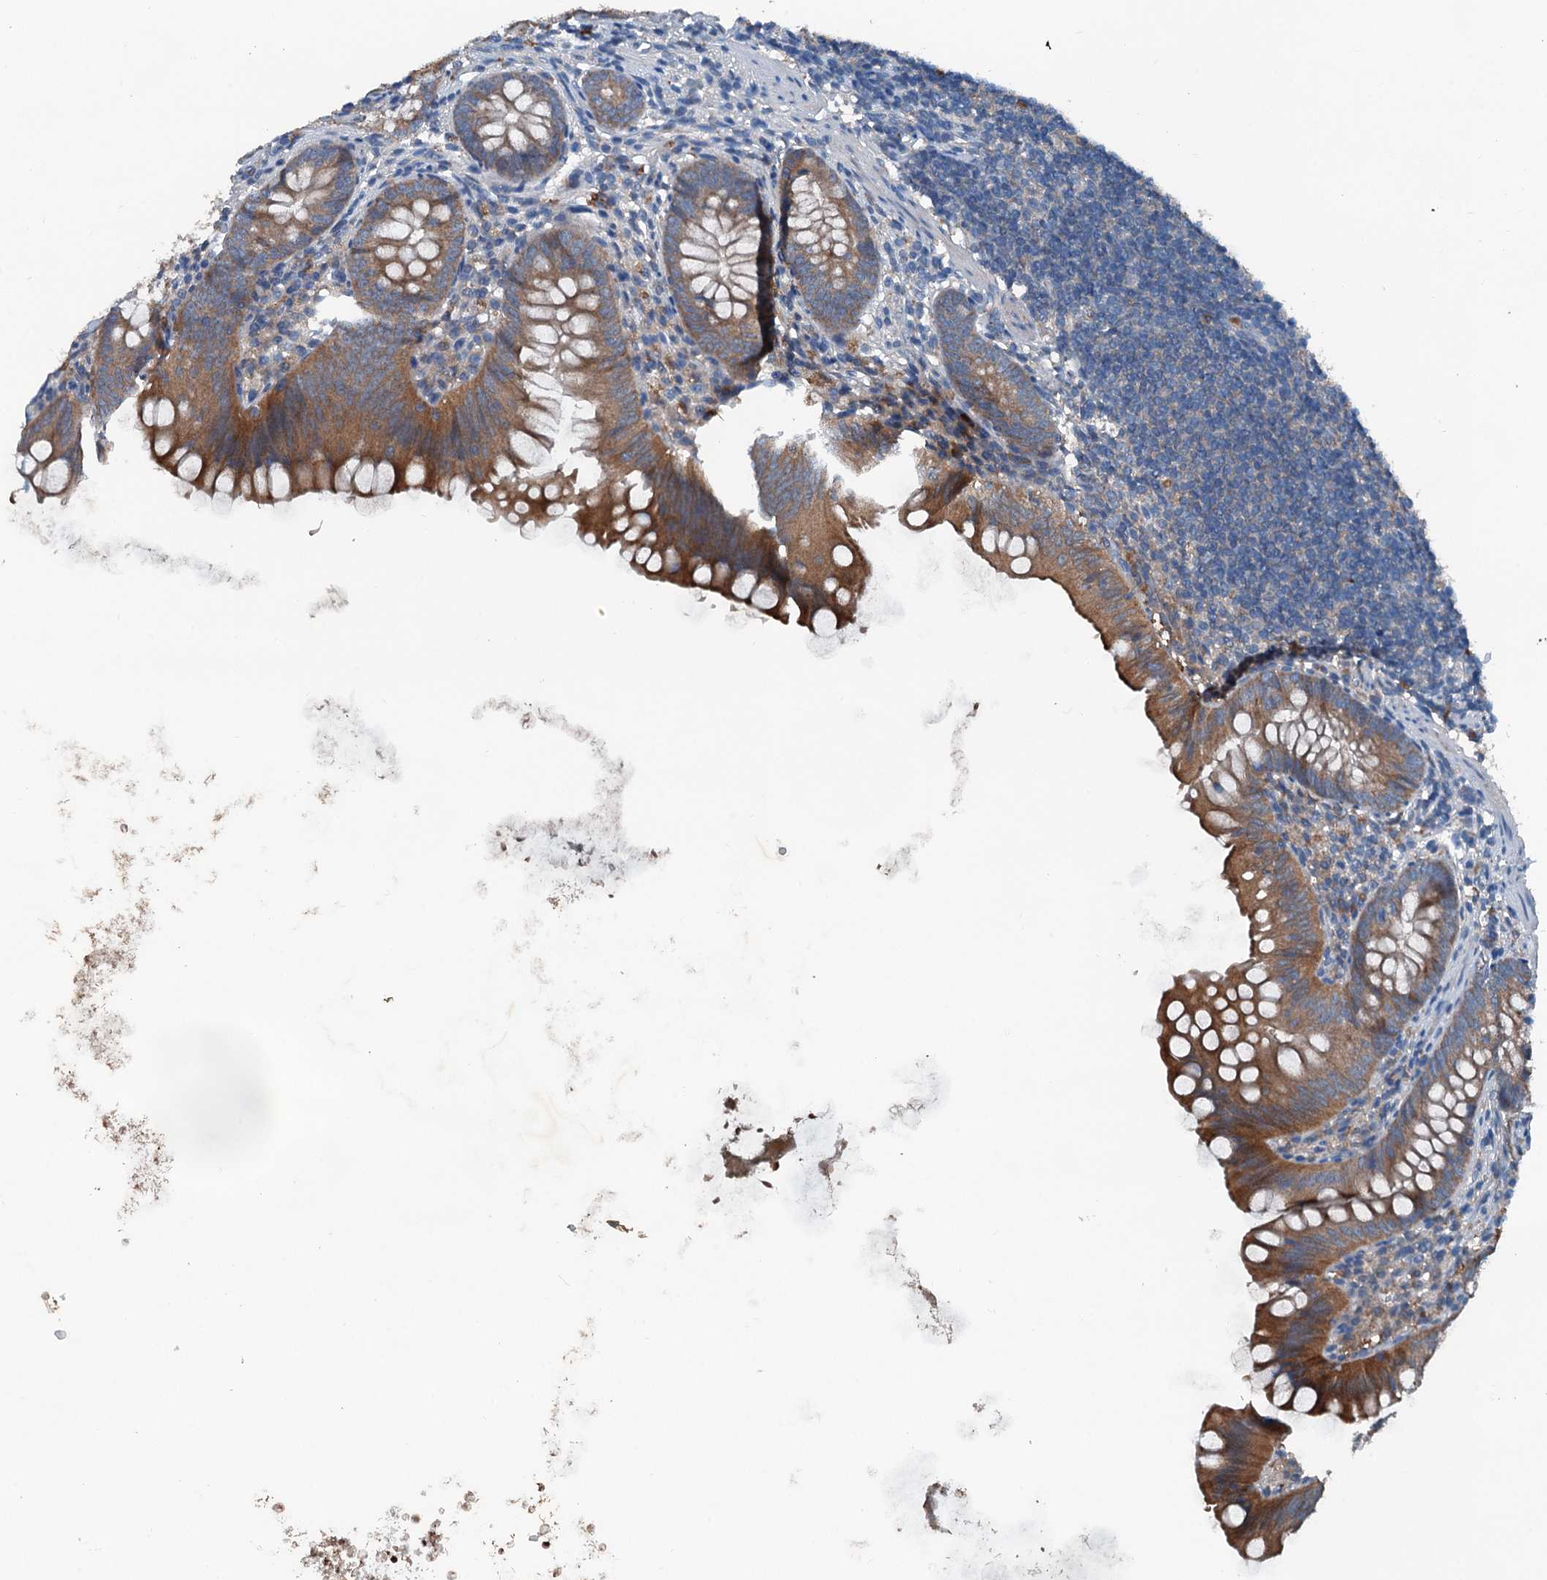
{"staining": {"intensity": "moderate", "quantity": ">75%", "location": "cytoplasmic/membranous"}, "tissue": "appendix", "cell_type": "Glandular cells", "image_type": "normal", "snomed": [{"axis": "morphology", "description": "Normal tissue, NOS"}, {"axis": "topography", "description": "Appendix"}], "caption": "High-power microscopy captured an immunohistochemistry (IHC) histopathology image of benign appendix, revealing moderate cytoplasmic/membranous staining in about >75% of glandular cells. (DAB (3,3'-diaminobenzidine) IHC, brown staining for protein, blue staining for nuclei).", "gene": "PDSS1", "patient": {"sex": "female", "age": 62}}